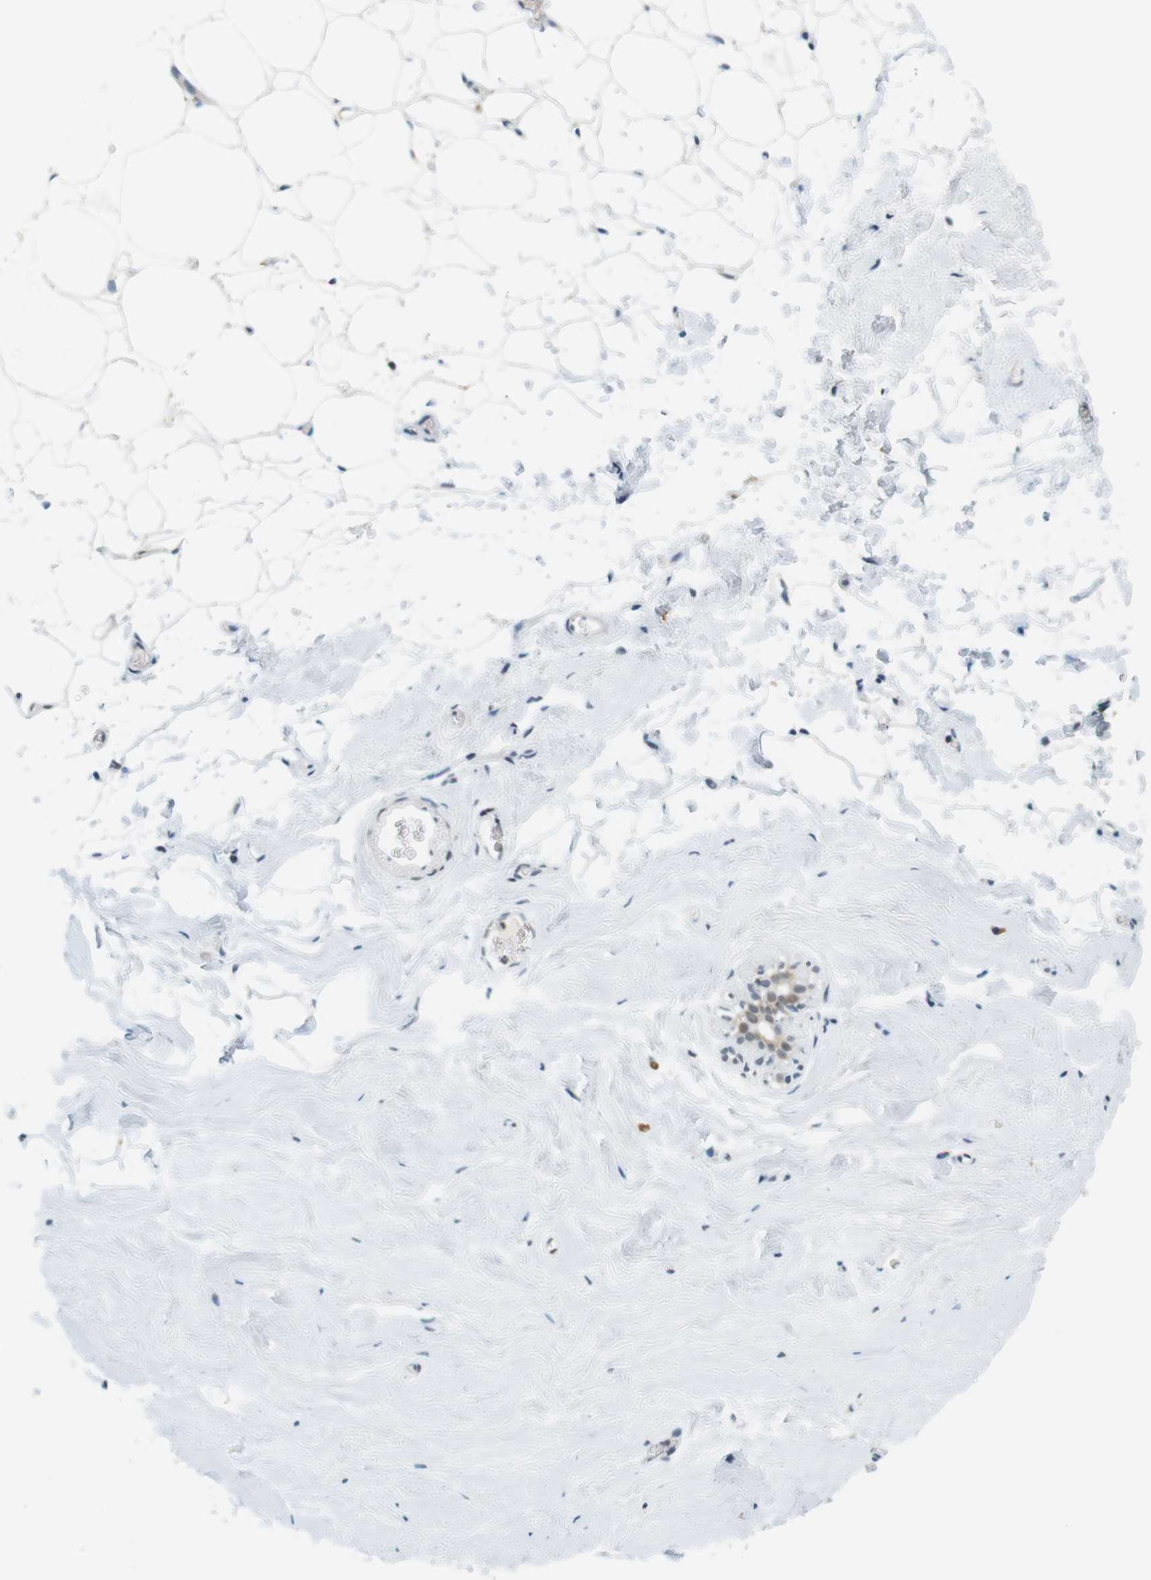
{"staining": {"intensity": "negative", "quantity": "none", "location": "none"}, "tissue": "breast", "cell_type": "Adipocytes", "image_type": "normal", "snomed": [{"axis": "morphology", "description": "Normal tissue, NOS"}, {"axis": "topography", "description": "Breast"}], "caption": "IHC micrograph of unremarkable breast: breast stained with DAB (3,3'-diaminobenzidine) displays no significant protein expression in adipocytes. (Stains: DAB immunohistochemistry with hematoxylin counter stain, Microscopy: brightfield microscopy at high magnification).", "gene": "RNF38", "patient": {"sex": "female", "age": 75}}